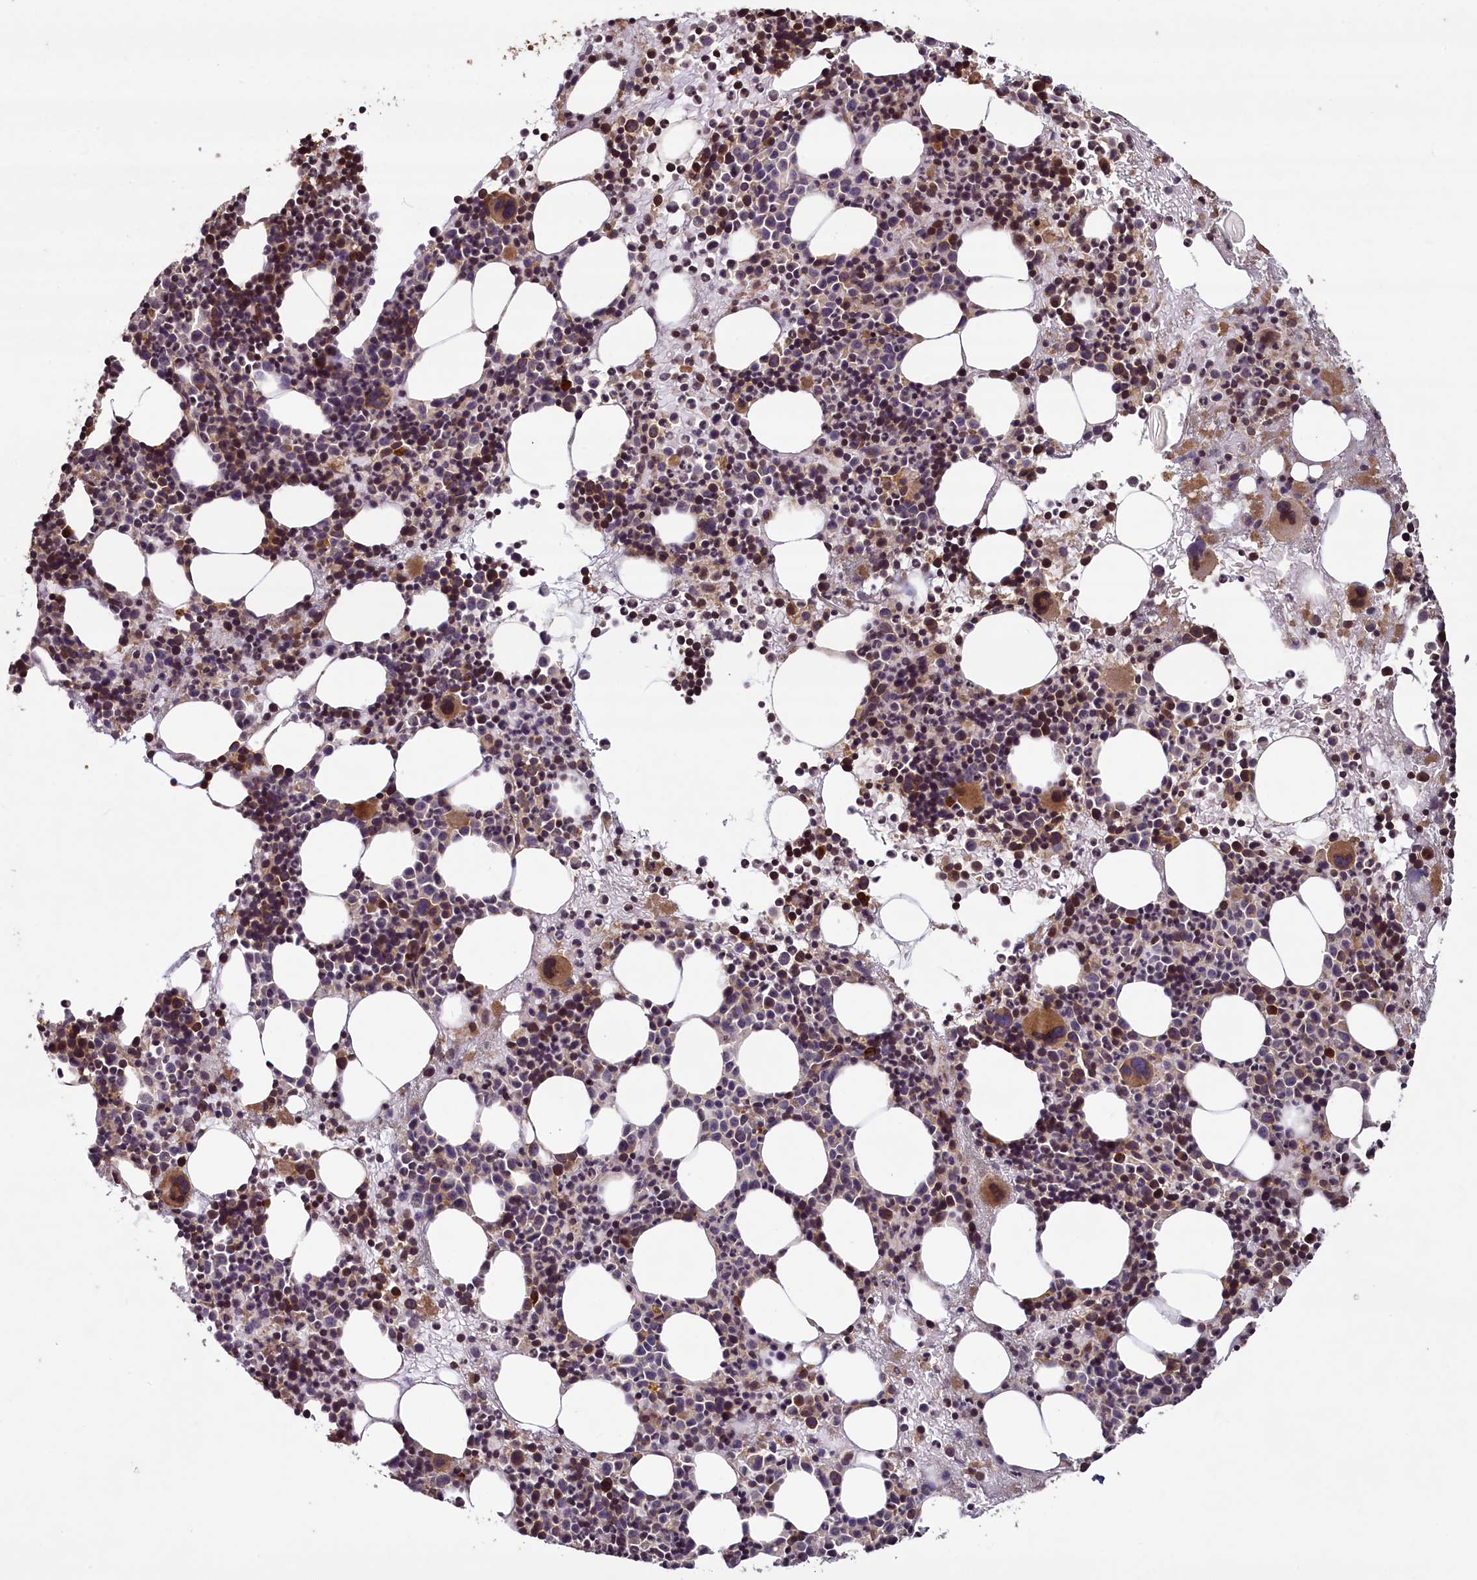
{"staining": {"intensity": "moderate", "quantity": "25%-75%", "location": "cytoplasmic/membranous"}, "tissue": "bone marrow", "cell_type": "Hematopoietic cells", "image_type": "normal", "snomed": [{"axis": "morphology", "description": "Normal tissue, NOS"}, {"axis": "topography", "description": "Bone marrow"}], "caption": "Immunohistochemical staining of benign human bone marrow reveals medium levels of moderate cytoplasmic/membranous staining in approximately 25%-75% of hematopoietic cells. The protein of interest is stained brown, and the nuclei are stained in blue (DAB (3,3'-diaminobenzidine) IHC with brightfield microscopy, high magnification).", "gene": "NUDT6", "patient": {"sex": "male", "age": 51}}